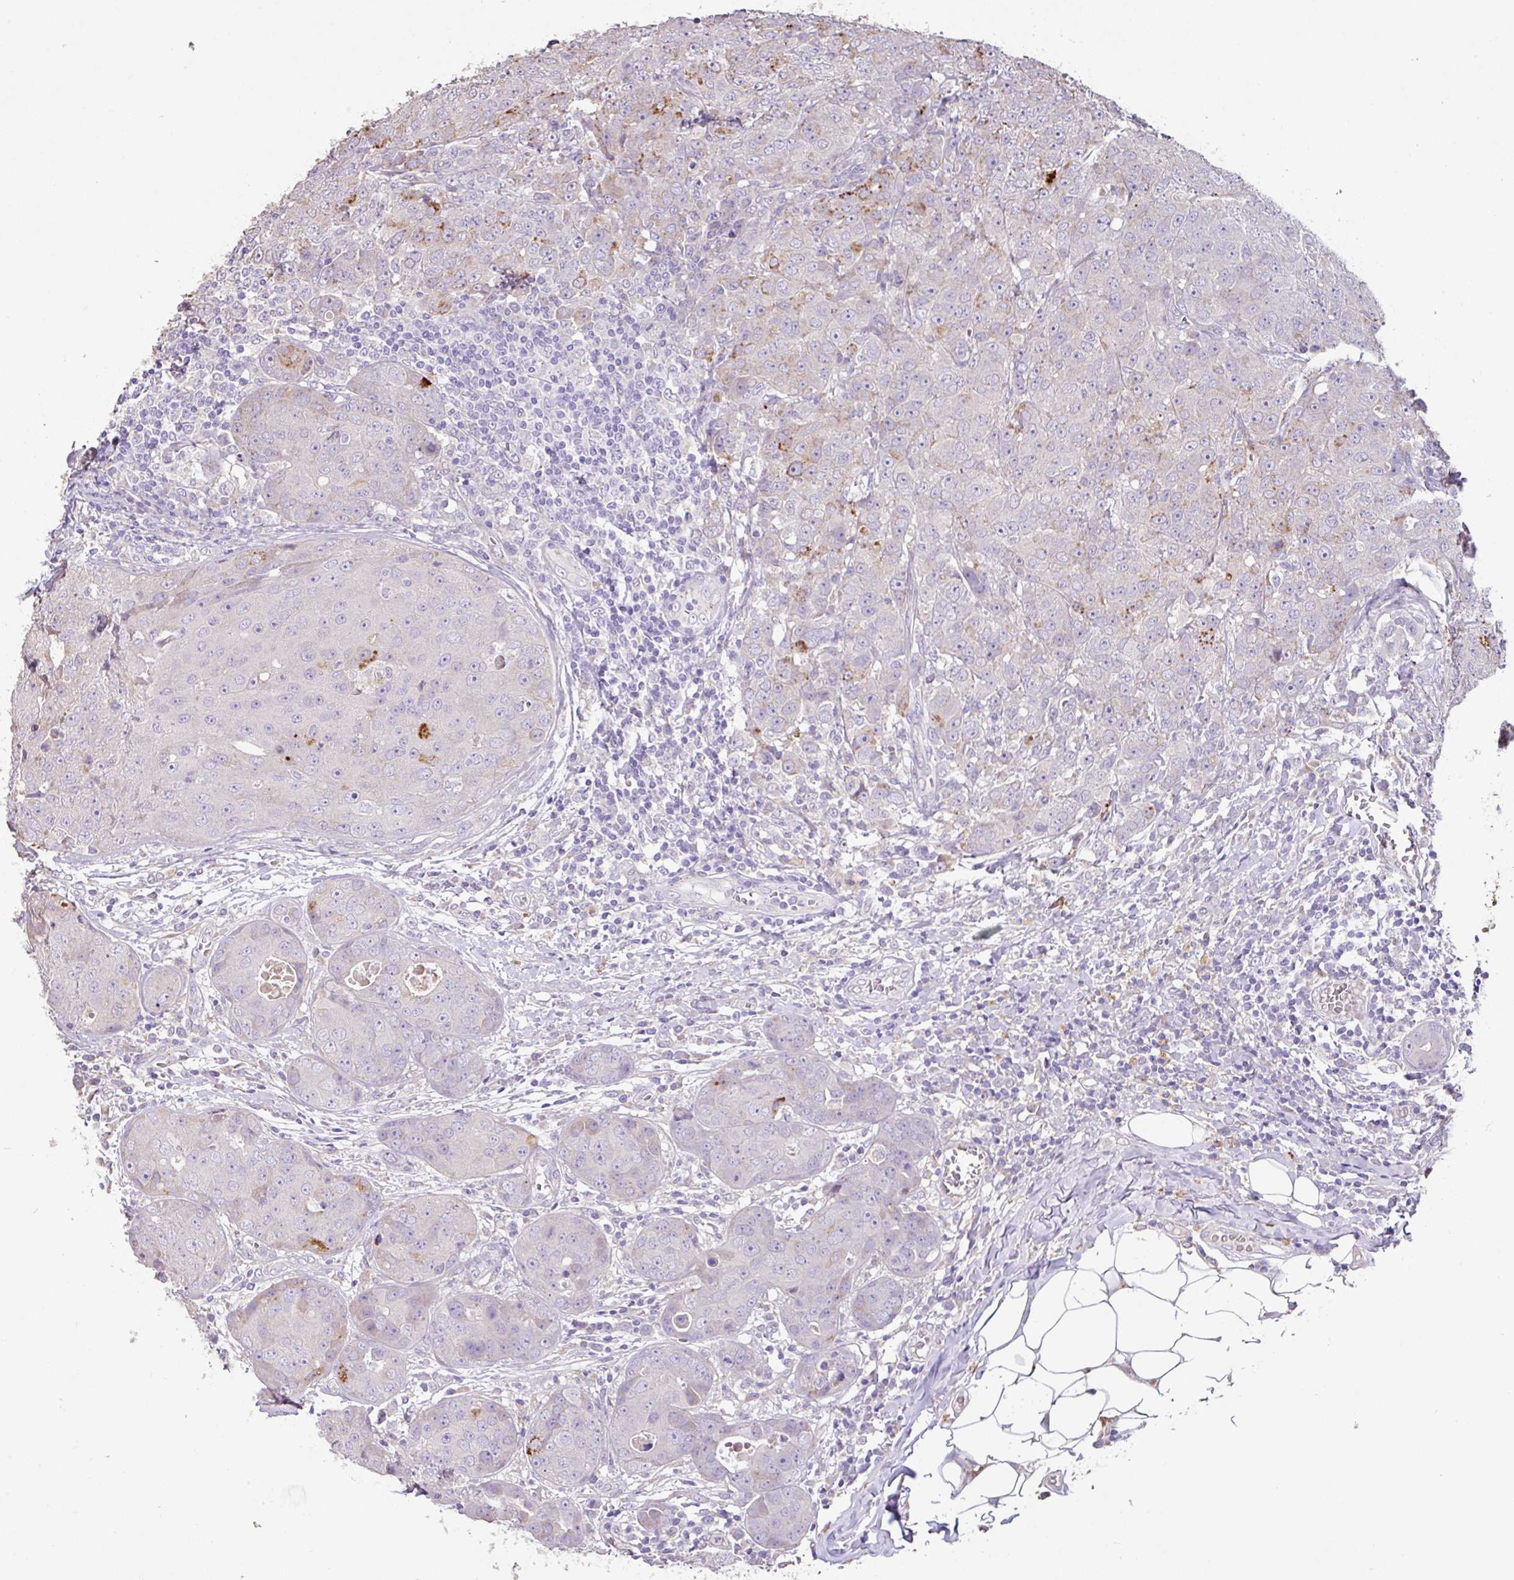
{"staining": {"intensity": "strong", "quantity": "<25%", "location": "cytoplasmic/membranous"}, "tissue": "breast cancer", "cell_type": "Tumor cells", "image_type": "cancer", "snomed": [{"axis": "morphology", "description": "Duct carcinoma"}, {"axis": "topography", "description": "Breast"}], "caption": "Protein staining of intraductal carcinoma (breast) tissue demonstrates strong cytoplasmic/membranous expression in about <25% of tumor cells.", "gene": "ZG16", "patient": {"sex": "female", "age": 43}}